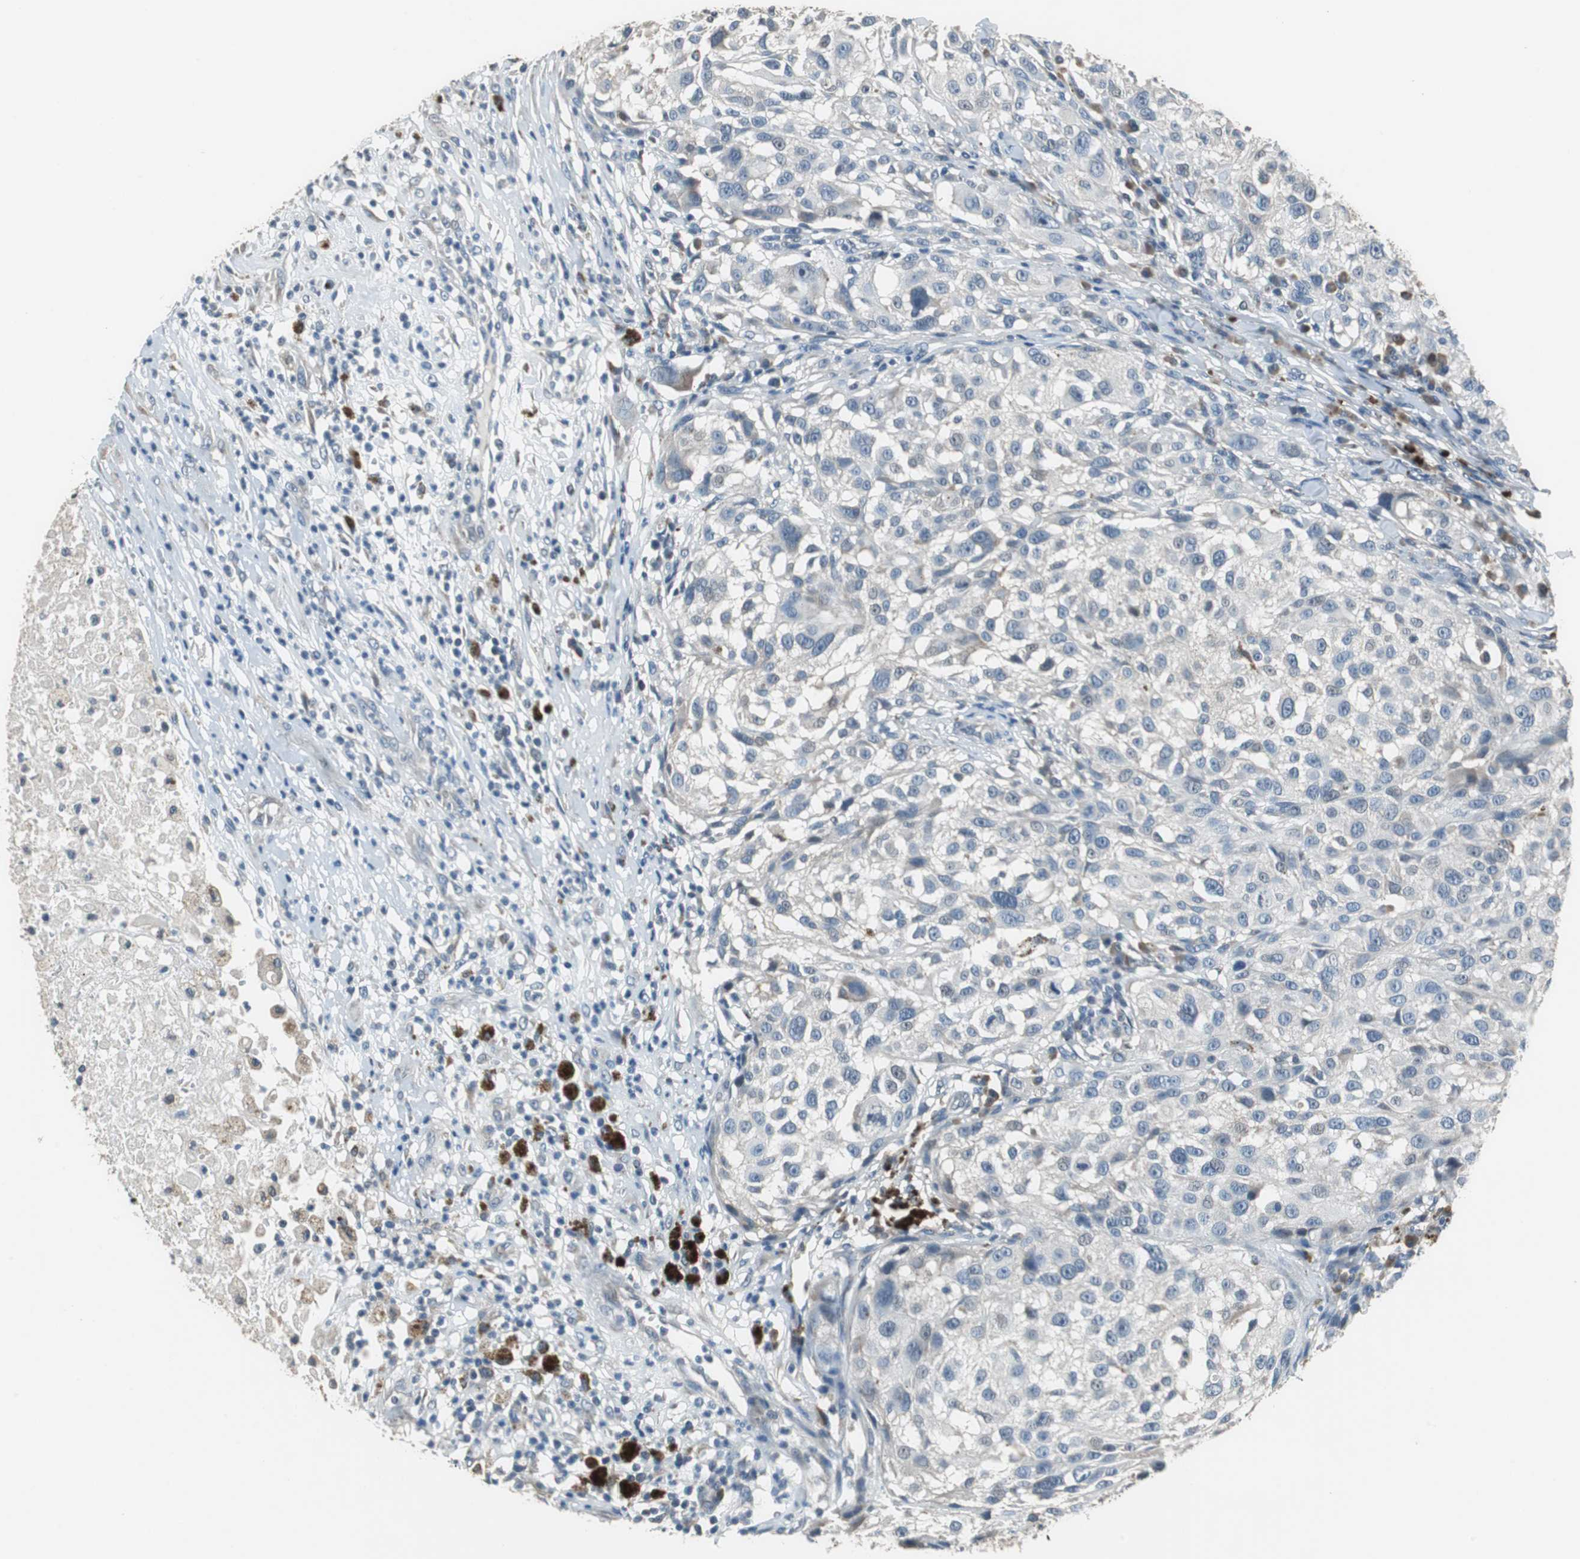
{"staining": {"intensity": "negative", "quantity": "none", "location": "none"}, "tissue": "melanoma", "cell_type": "Tumor cells", "image_type": "cancer", "snomed": [{"axis": "morphology", "description": "Necrosis, NOS"}, {"axis": "morphology", "description": "Malignant melanoma, NOS"}, {"axis": "topography", "description": "Skin"}], "caption": "Malignant melanoma was stained to show a protein in brown. There is no significant expression in tumor cells. (Stains: DAB immunohistochemistry with hematoxylin counter stain, Microscopy: brightfield microscopy at high magnification).", "gene": "PI4KB", "patient": {"sex": "female", "age": 87}}